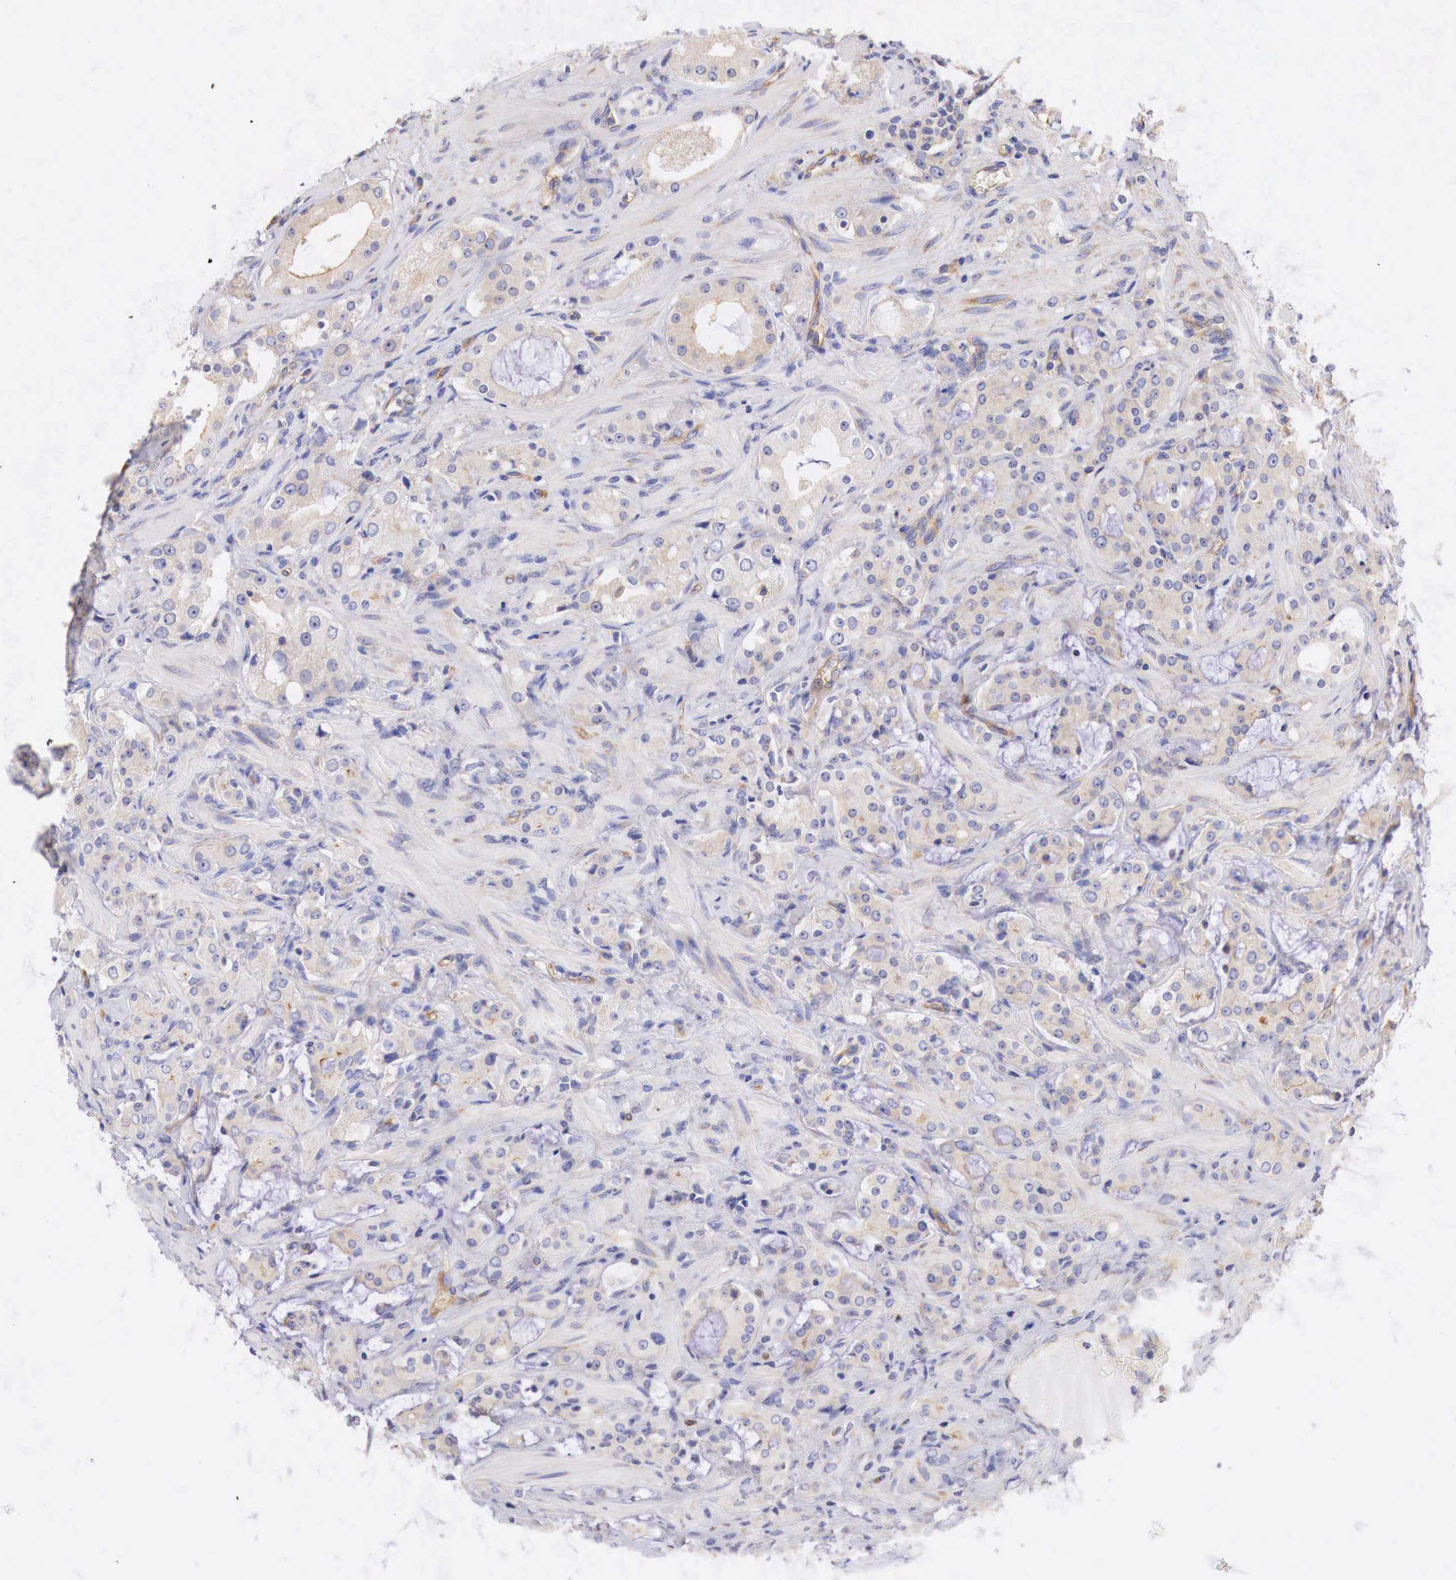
{"staining": {"intensity": "weak", "quantity": "<25%", "location": "cytoplasmic/membranous"}, "tissue": "prostate cancer", "cell_type": "Tumor cells", "image_type": "cancer", "snomed": [{"axis": "morphology", "description": "Adenocarcinoma, Medium grade"}, {"axis": "topography", "description": "Prostate"}], "caption": "DAB immunohistochemical staining of human adenocarcinoma (medium-grade) (prostate) reveals no significant positivity in tumor cells. (DAB (3,3'-diaminobenzidine) immunohistochemistry (IHC) with hematoxylin counter stain).", "gene": "RDX", "patient": {"sex": "male", "age": 73}}